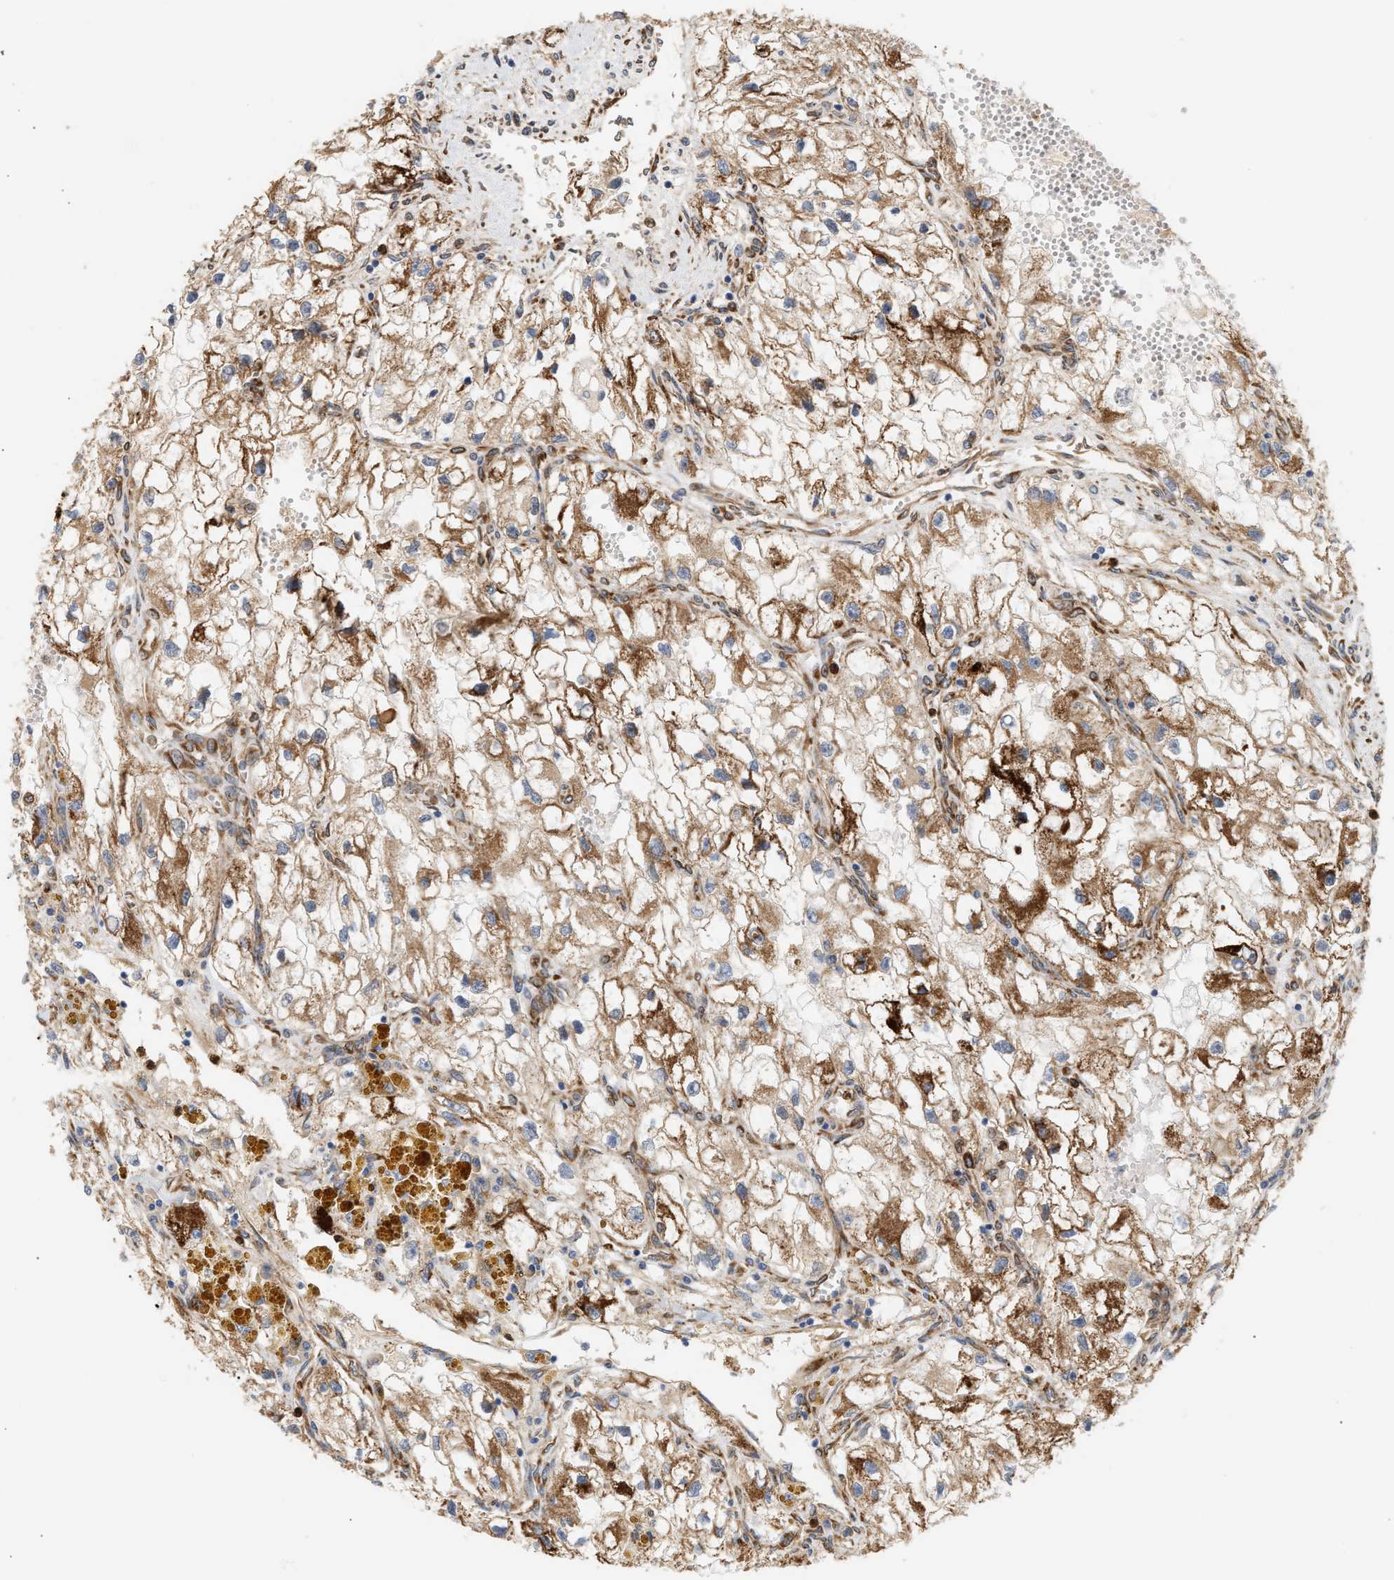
{"staining": {"intensity": "moderate", "quantity": ">75%", "location": "cytoplasmic/membranous"}, "tissue": "renal cancer", "cell_type": "Tumor cells", "image_type": "cancer", "snomed": [{"axis": "morphology", "description": "Adenocarcinoma, NOS"}, {"axis": "topography", "description": "Kidney"}], "caption": "Moderate cytoplasmic/membranous protein positivity is present in about >75% of tumor cells in renal adenocarcinoma. The staining is performed using DAB (3,3'-diaminobenzidine) brown chromogen to label protein expression. The nuclei are counter-stained blue using hematoxylin.", "gene": "PLCD1", "patient": {"sex": "female", "age": 70}}